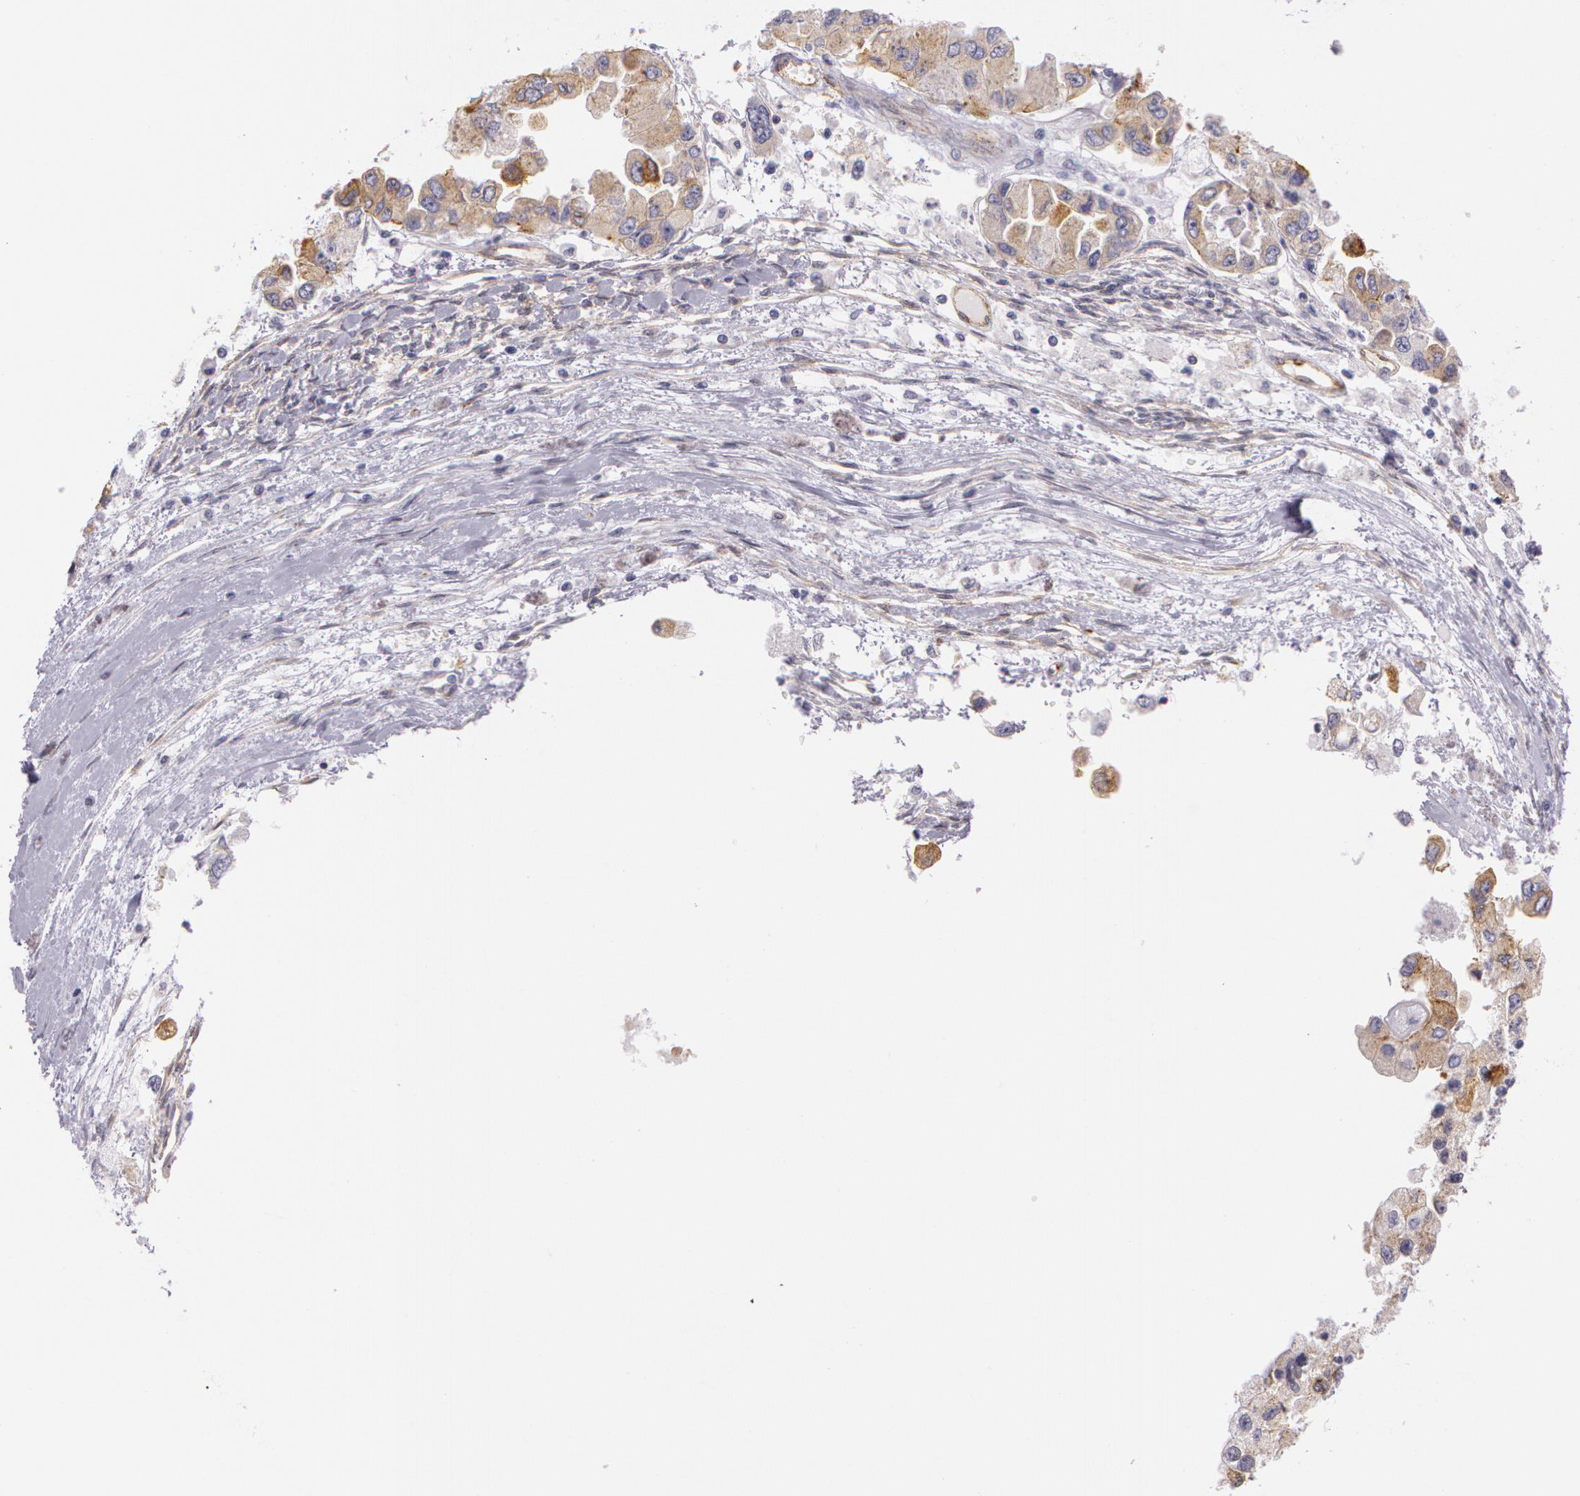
{"staining": {"intensity": "weak", "quantity": ">75%", "location": "cytoplasmic/membranous"}, "tissue": "ovarian cancer", "cell_type": "Tumor cells", "image_type": "cancer", "snomed": [{"axis": "morphology", "description": "Cystadenocarcinoma, serous, NOS"}, {"axis": "topography", "description": "Ovary"}], "caption": "IHC photomicrograph of human ovarian serous cystadenocarcinoma stained for a protein (brown), which displays low levels of weak cytoplasmic/membranous expression in approximately >75% of tumor cells.", "gene": "APP", "patient": {"sex": "female", "age": 84}}